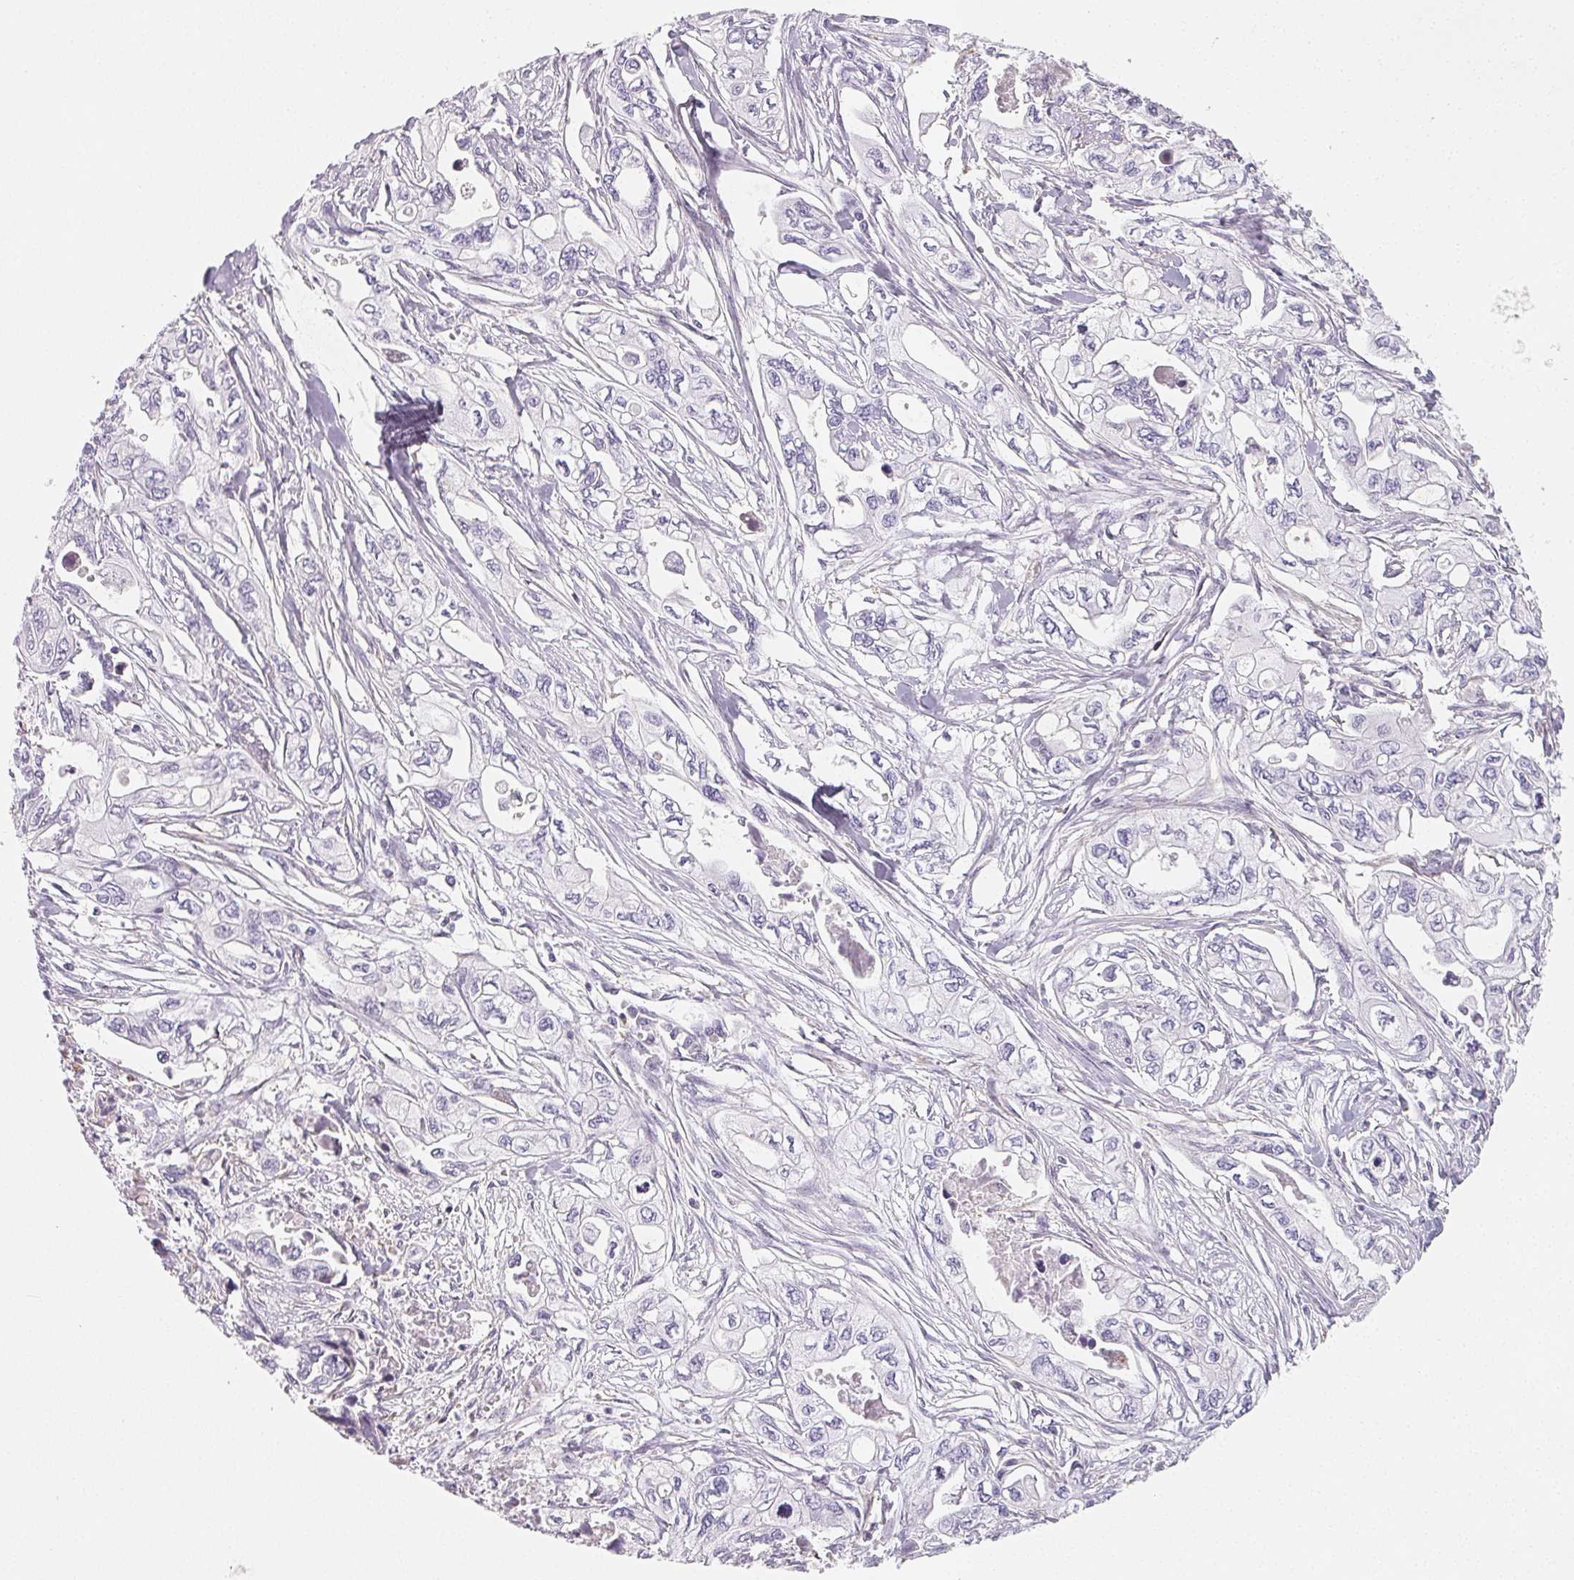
{"staining": {"intensity": "negative", "quantity": "none", "location": "none"}, "tissue": "pancreatic cancer", "cell_type": "Tumor cells", "image_type": "cancer", "snomed": [{"axis": "morphology", "description": "Adenocarcinoma, NOS"}, {"axis": "topography", "description": "Pancreas"}], "caption": "This photomicrograph is of adenocarcinoma (pancreatic) stained with immunohistochemistry (IHC) to label a protein in brown with the nuclei are counter-stained blue. There is no staining in tumor cells. The staining is performed using DAB brown chromogen with nuclei counter-stained in using hematoxylin.", "gene": "LRRC23", "patient": {"sex": "male", "age": 68}}